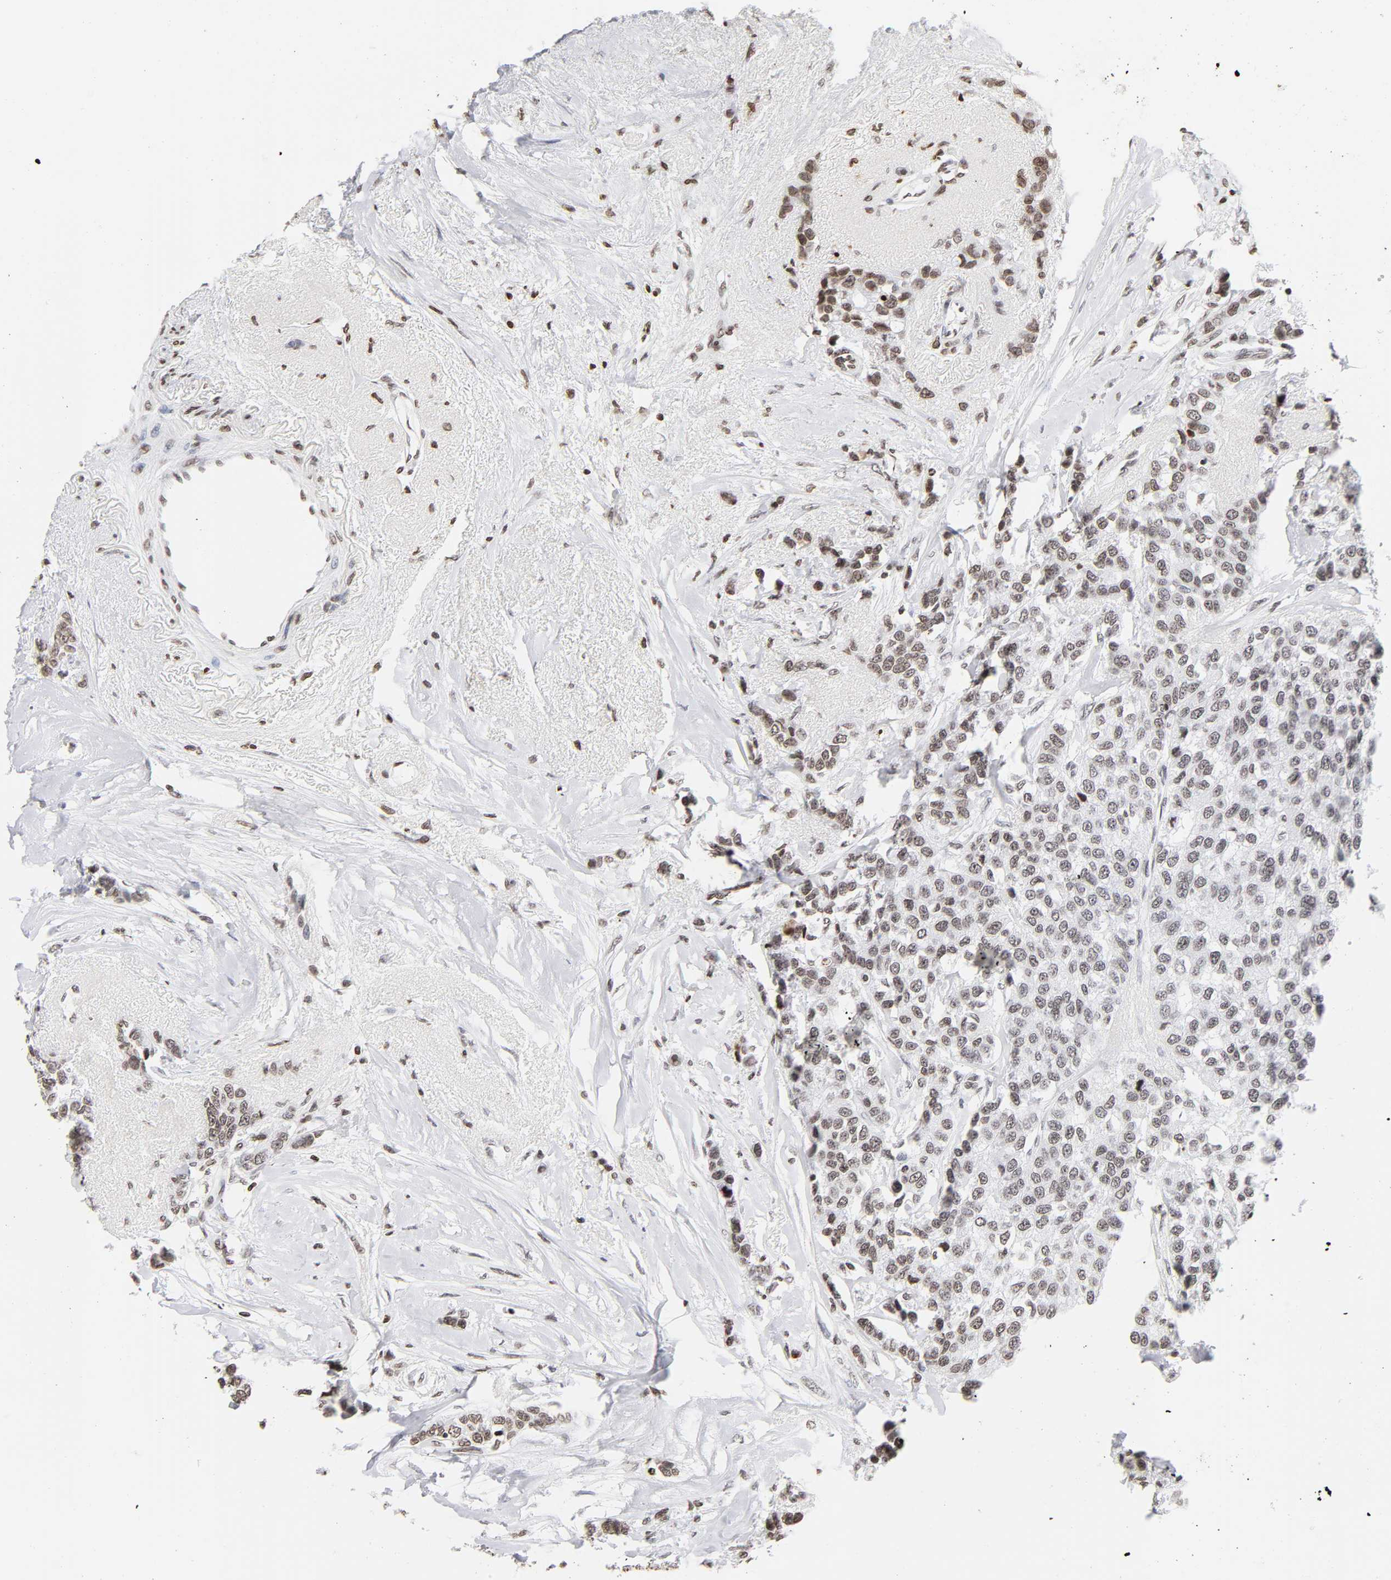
{"staining": {"intensity": "weak", "quantity": ">75%", "location": "nuclear"}, "tissue": "breast cancer", "cell_type": "Tumor cells", "image_type": "cancer", "snomed": [{"axis": "morphology", "description": "Duct carcinoma"}, {"axis": "topography", "description": "Breast"}], "caption": "Protein staining demonstrates weak nuclear positivity in about >75% of tumor cells in breast cancer.", "gene": "H2AC12", "patient": {"sex": "female", "age": 51}}